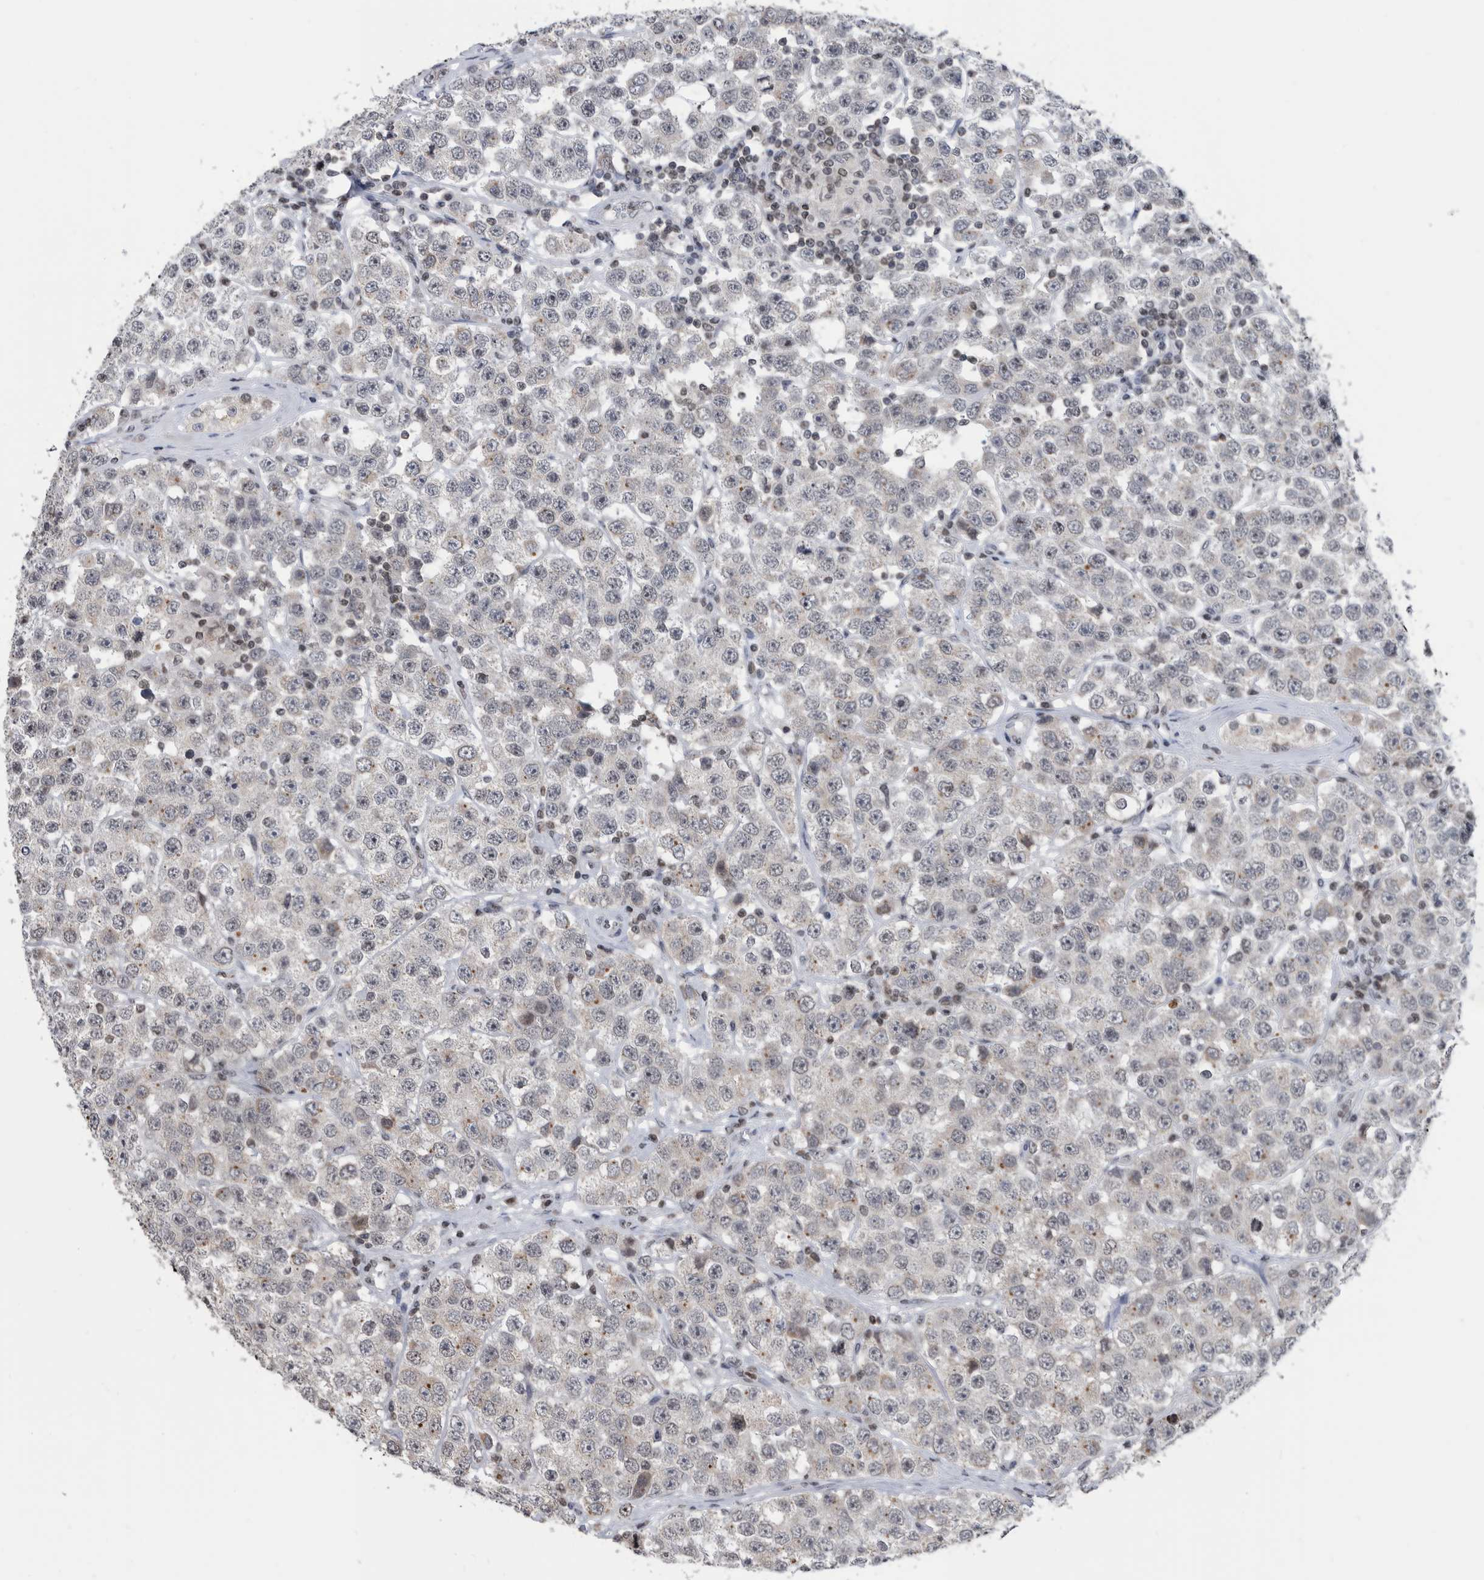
{"staining": {"intensity": "weak", "quantity": "<25%", "location": "cytoplasmic/membranous"}, "tissue": "testis cancer", "cell_type": "Tumor cells", "image_type": "cancer", "snomed": [{"axis": "morphology", "description": "Seminoma, NOS"}, {"axis": "topography", "description": "Testis"}], "caption": "An image of human testis seminoma is negative for staining in tumor cells.", "gene": "TSTD1", "patient": {"sex": "male", "age": 28}}